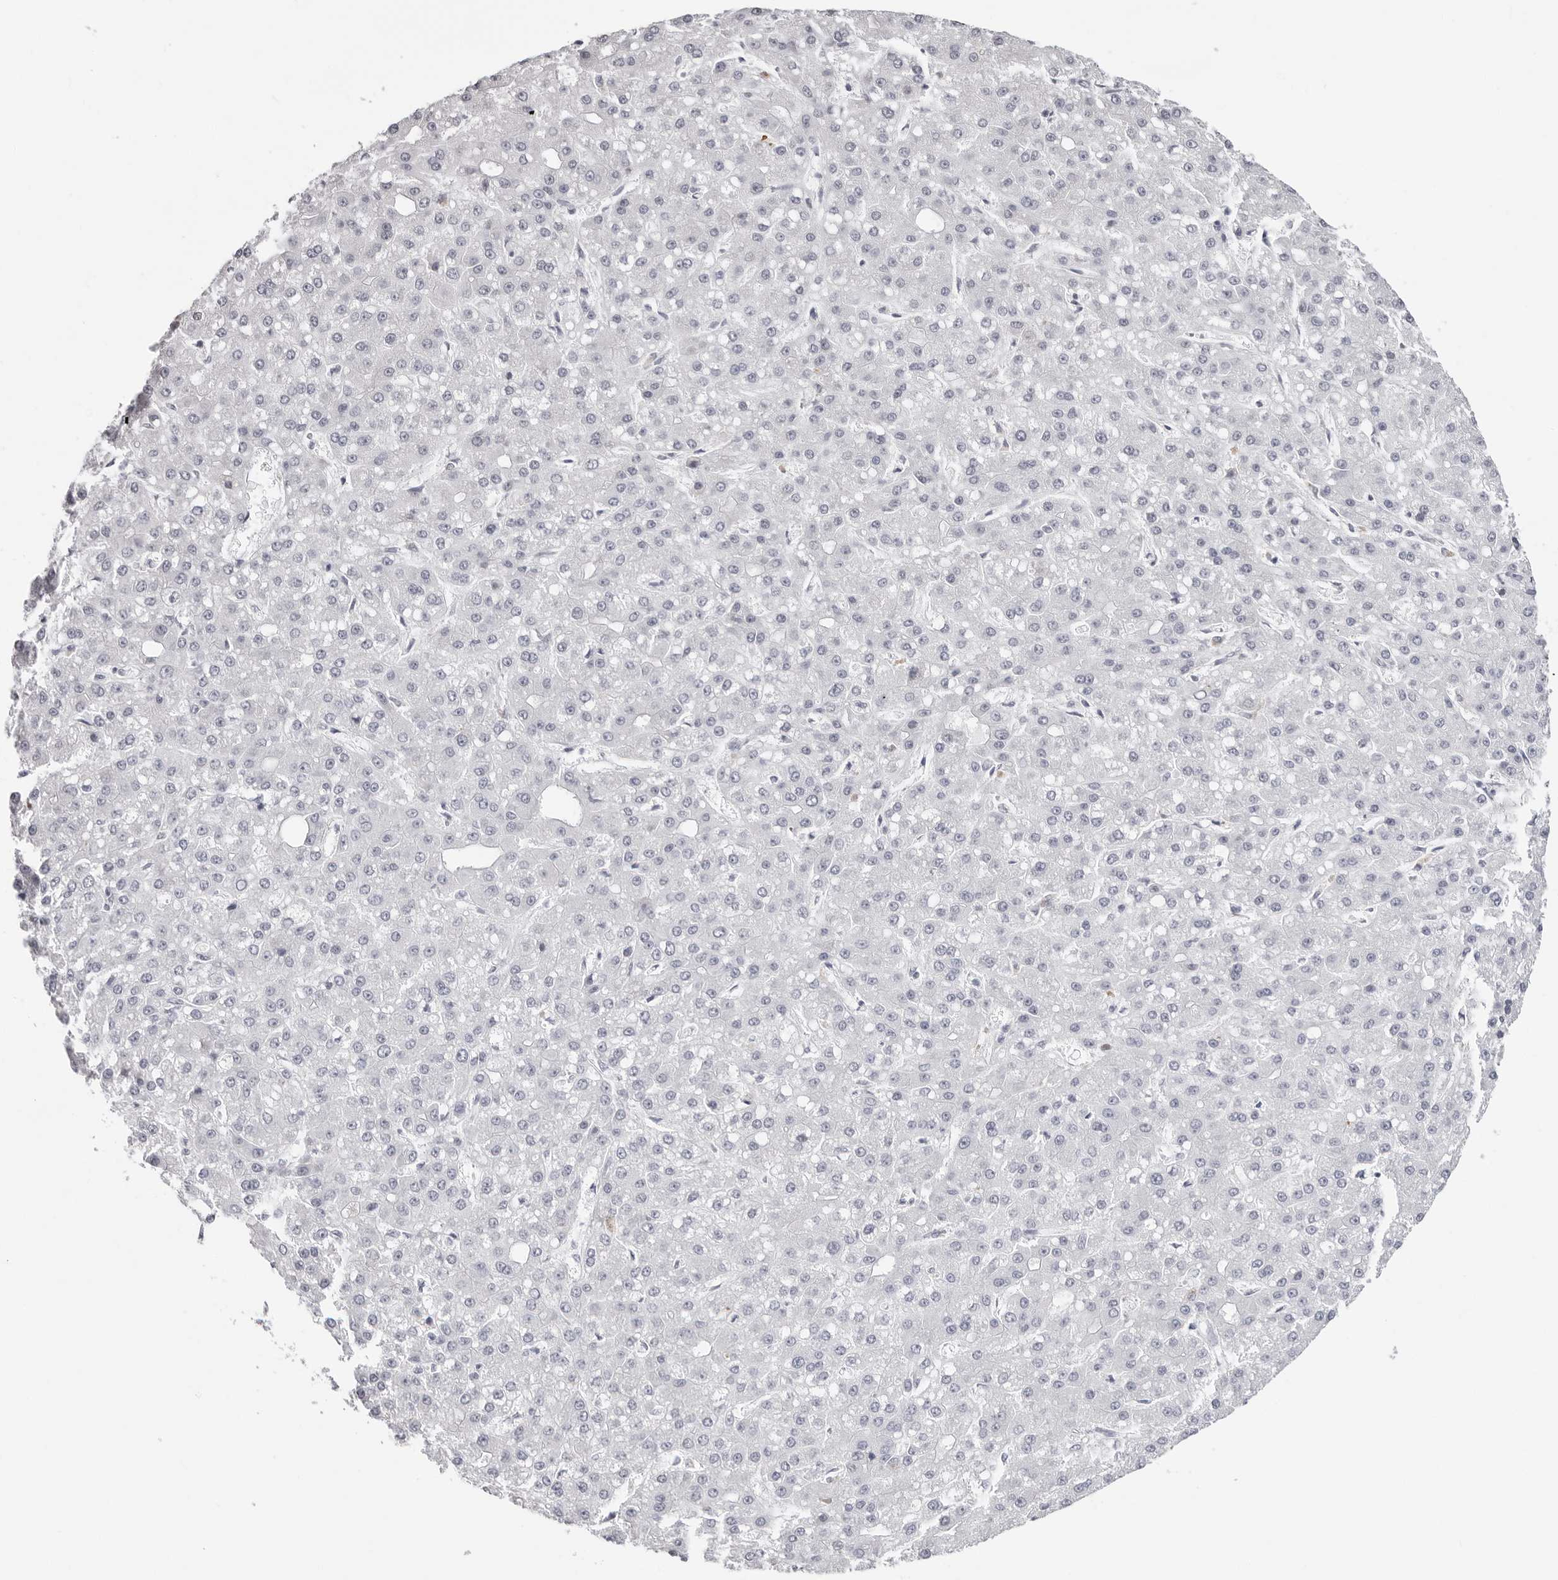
{"staining": {"intensity": "negative", "quantity": "none", "location": "none"}, "tissue": "liver cancer", "cell_type": "Tumor cells", "image_type": "cancer", "snomed": [{"axis": "morphology", "description": "Carcinoma, Hepatocellular, NOS"}, {"axis": "topography", "description": "Liver"}], "caption": "DAB (3,3'-diaminobenzidine) immunohistochemical staining of human liver cancer reveals no significant staining in tumor cells.", "gene": "INSL3", "patient": {"sex": "male", "age": 67}}